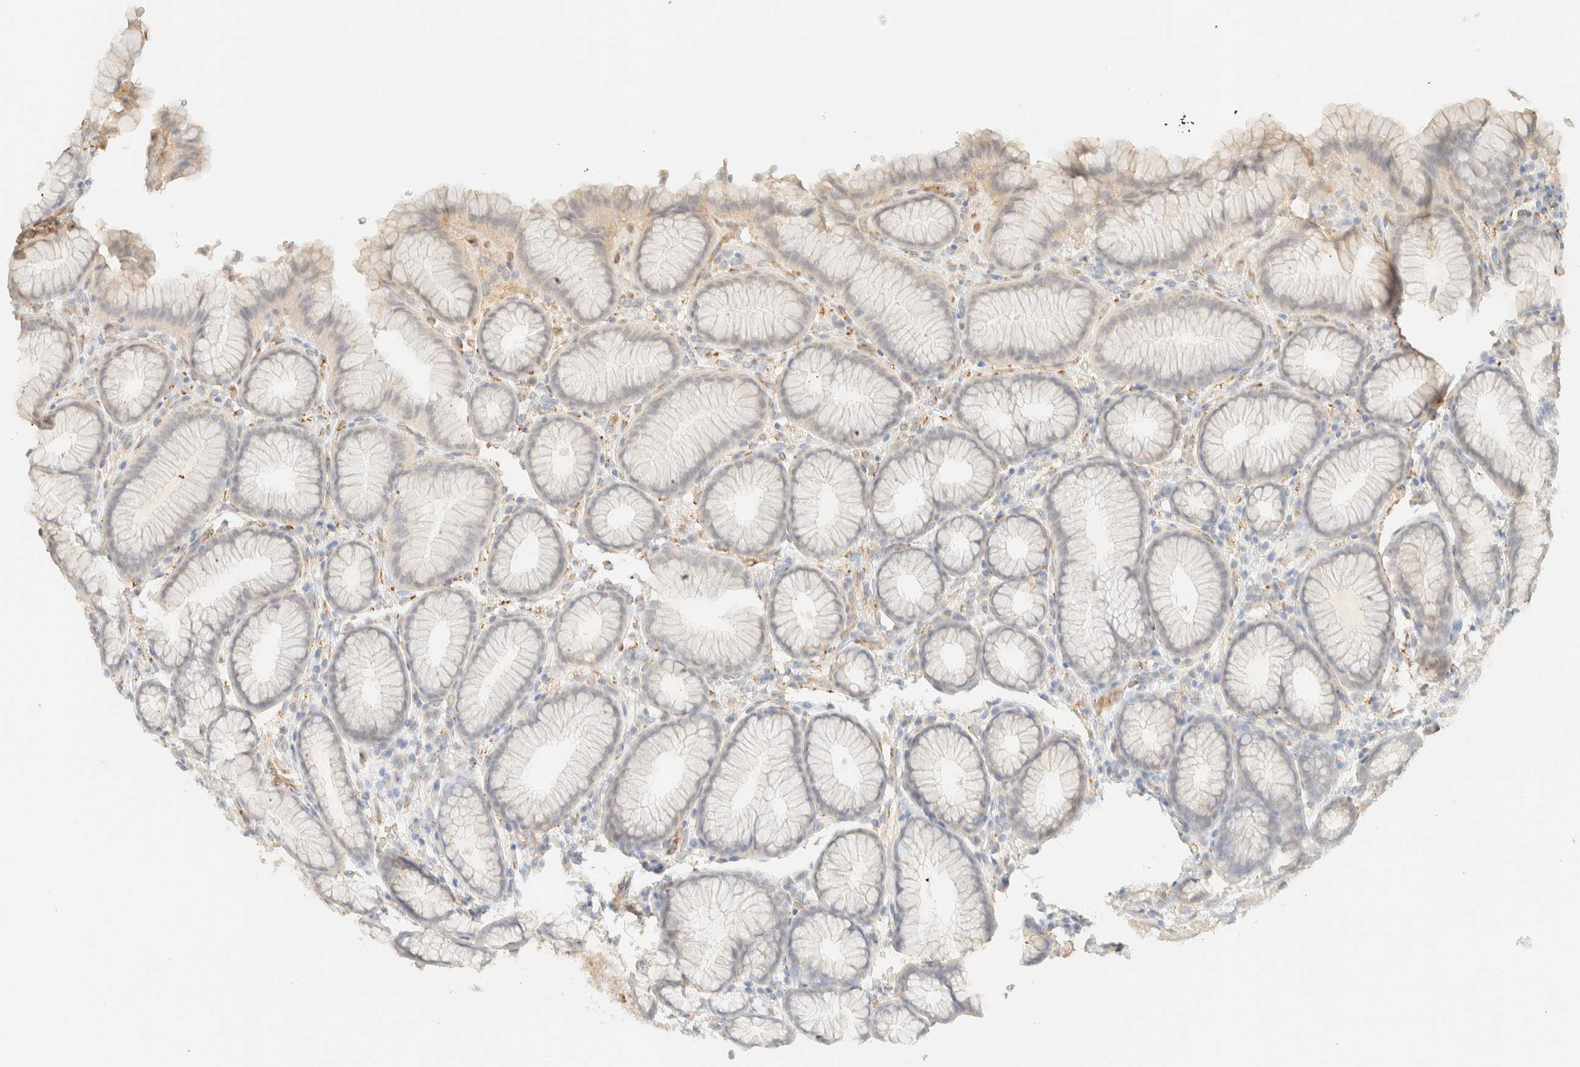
{"staining": {"intensity": "weak", "quantity": "<25%", "location": "cytoplasmic/membranous"}, "tissue": "stomach", "cell_type": "Glandular cells", "image_type": "normal", "snomed": [{"axis": "morphology", "description": "Normal tissue, NOS"}, {"axis": "topography", "description": "Stomach"}], "caption": "IHC of unremarkable human stomach displays no positivity in glandular cells. (DAB immunohistochemistry (IHC) visualized using brightfield microscopy, high magnification).", "gene": "SPARCL1", "patient": {"sex": "male", "age": 42}}